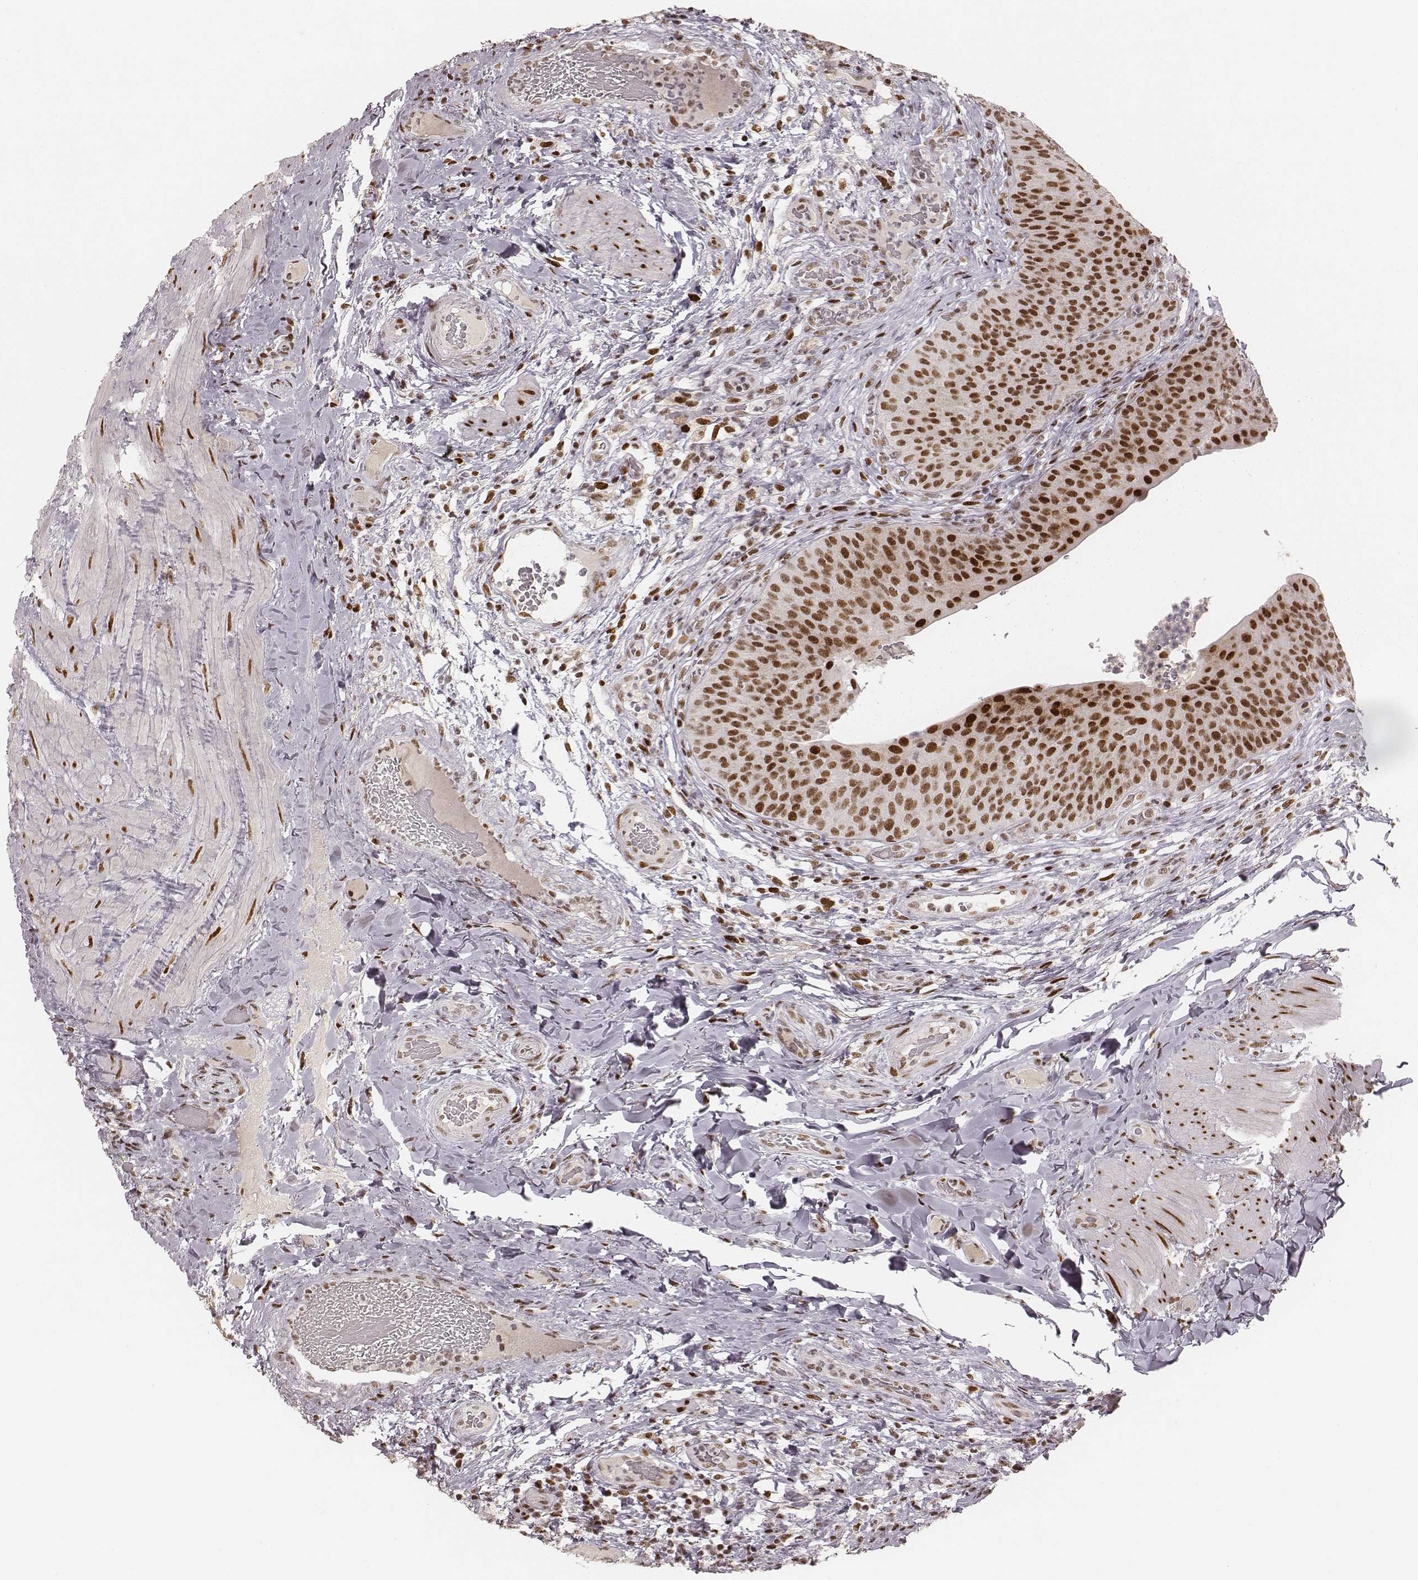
{"staining": {"intensity": "strong", "quantity": ">75%", "location": "nuclear"}, "tissue": "urinary bladder", "cell_type": "Urothelial cells", "image_type": "normal", "snomed": [{"axis": "morphology", "description": "Normal tissue, NOS"}, {"axis": "topography", "description": "Urinary bladder"}], "caption": "DAB (3,3'-diaminobenzidine) immunohistochemical staining of benign urinary bladder shows strong nuclear protein expression in about >75% of urothelial cells. The staining is performed using DAB (3,3'-diaminobenzidine) brown chromogen to label protein expression. The nuclei are counter-stained blue using hematoxylin.", "gene": "HNRNPC", "patient": {"sex": "male", "age": 66}}